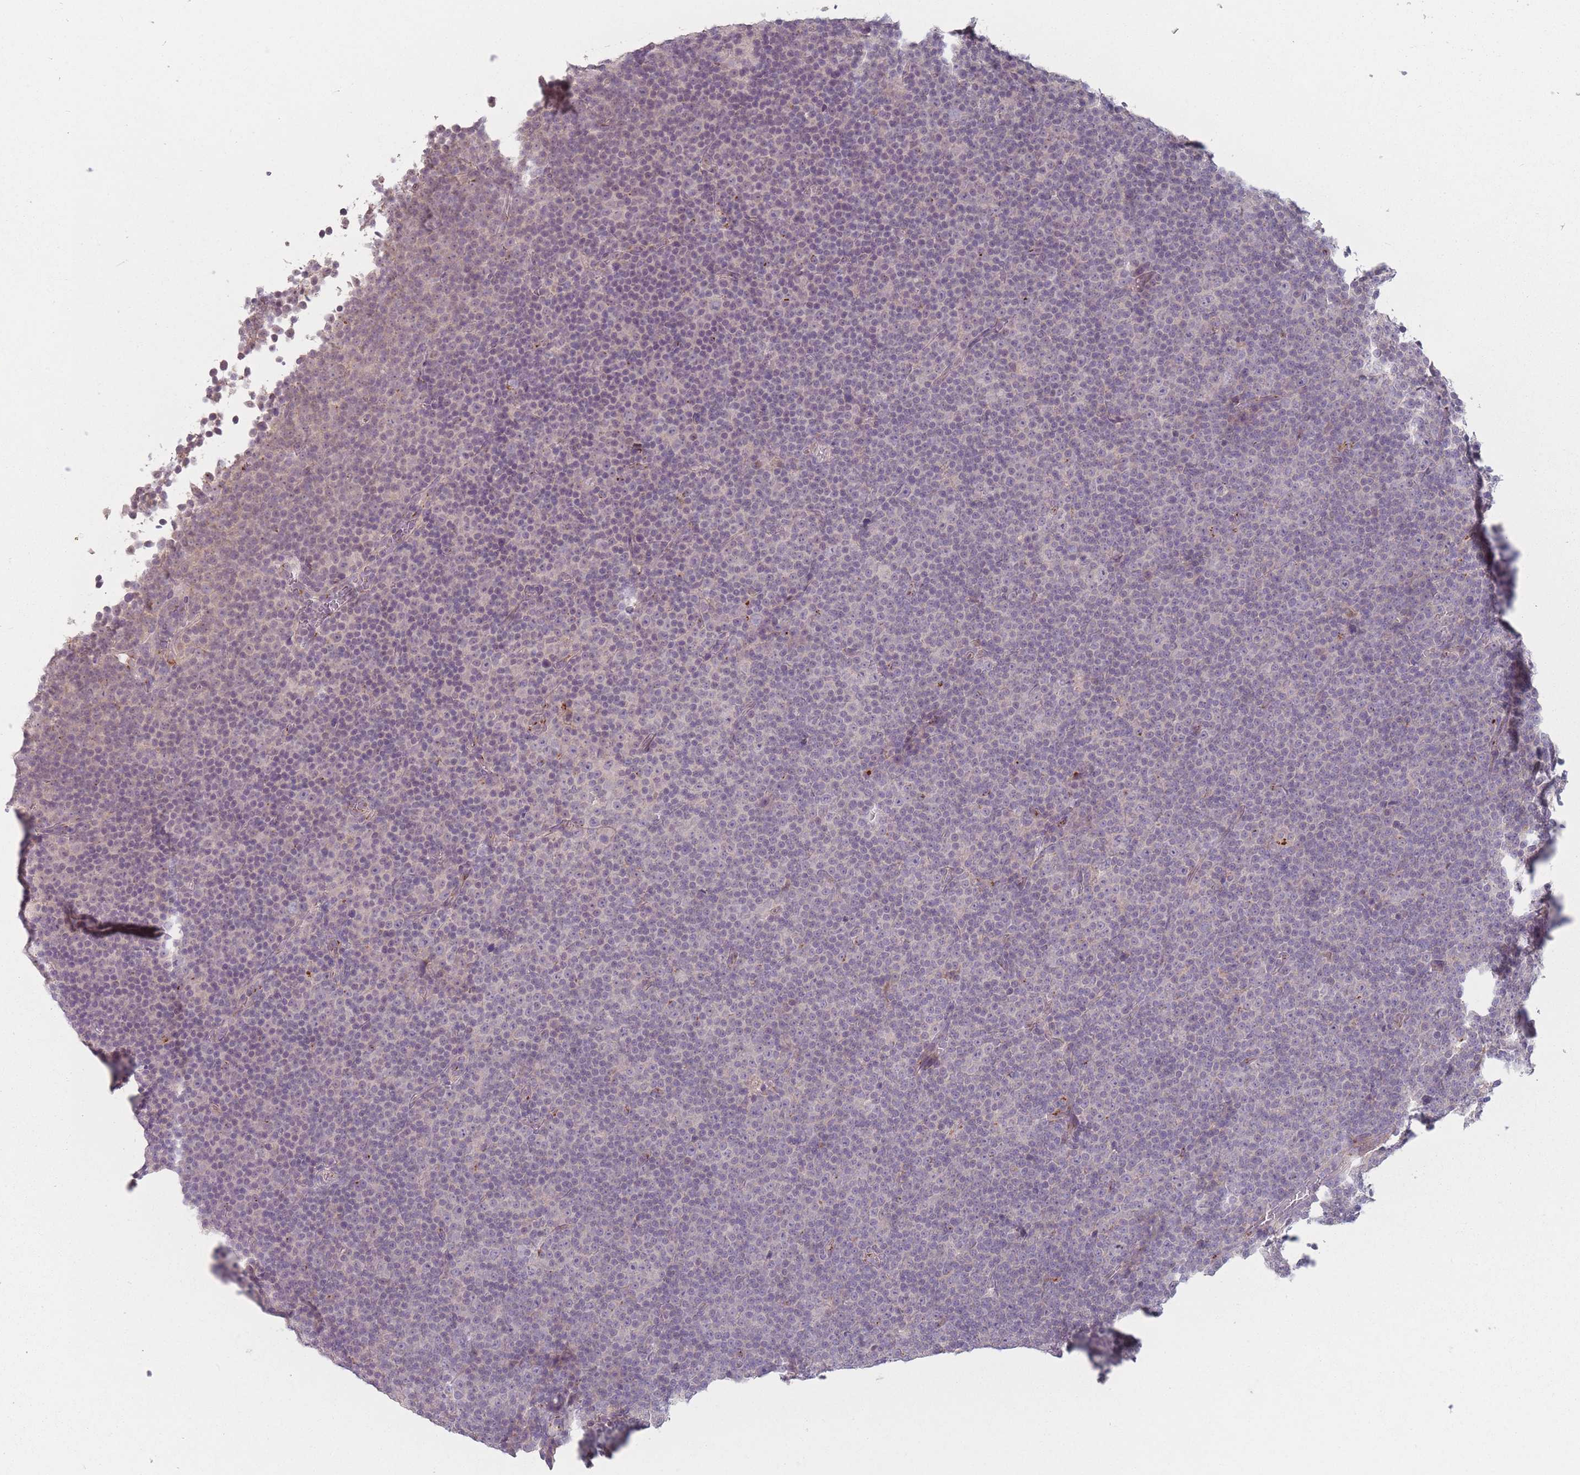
{"staining": {"intensity": "negative", "quantity": "none", "location": "none"}, "tissue": "lymphoma", "cell_type": "Tumor cells", "image_type": "cancer", "snomed": [{"axis": "morphology", "description": "Malignant lymphoma, non-Hodgkin's type, Low grade"}, {"axis": "topography", "description": "Lymph node"}], "caption": "Tumor cells are negative for brown protein staining in lymphoma. The staining is performed using DAB brown chromogen with nuclei counter-stained in using hematoxylin.", "gene": "AKAIN1", "patient": {"sex": "female", "age": 67}}